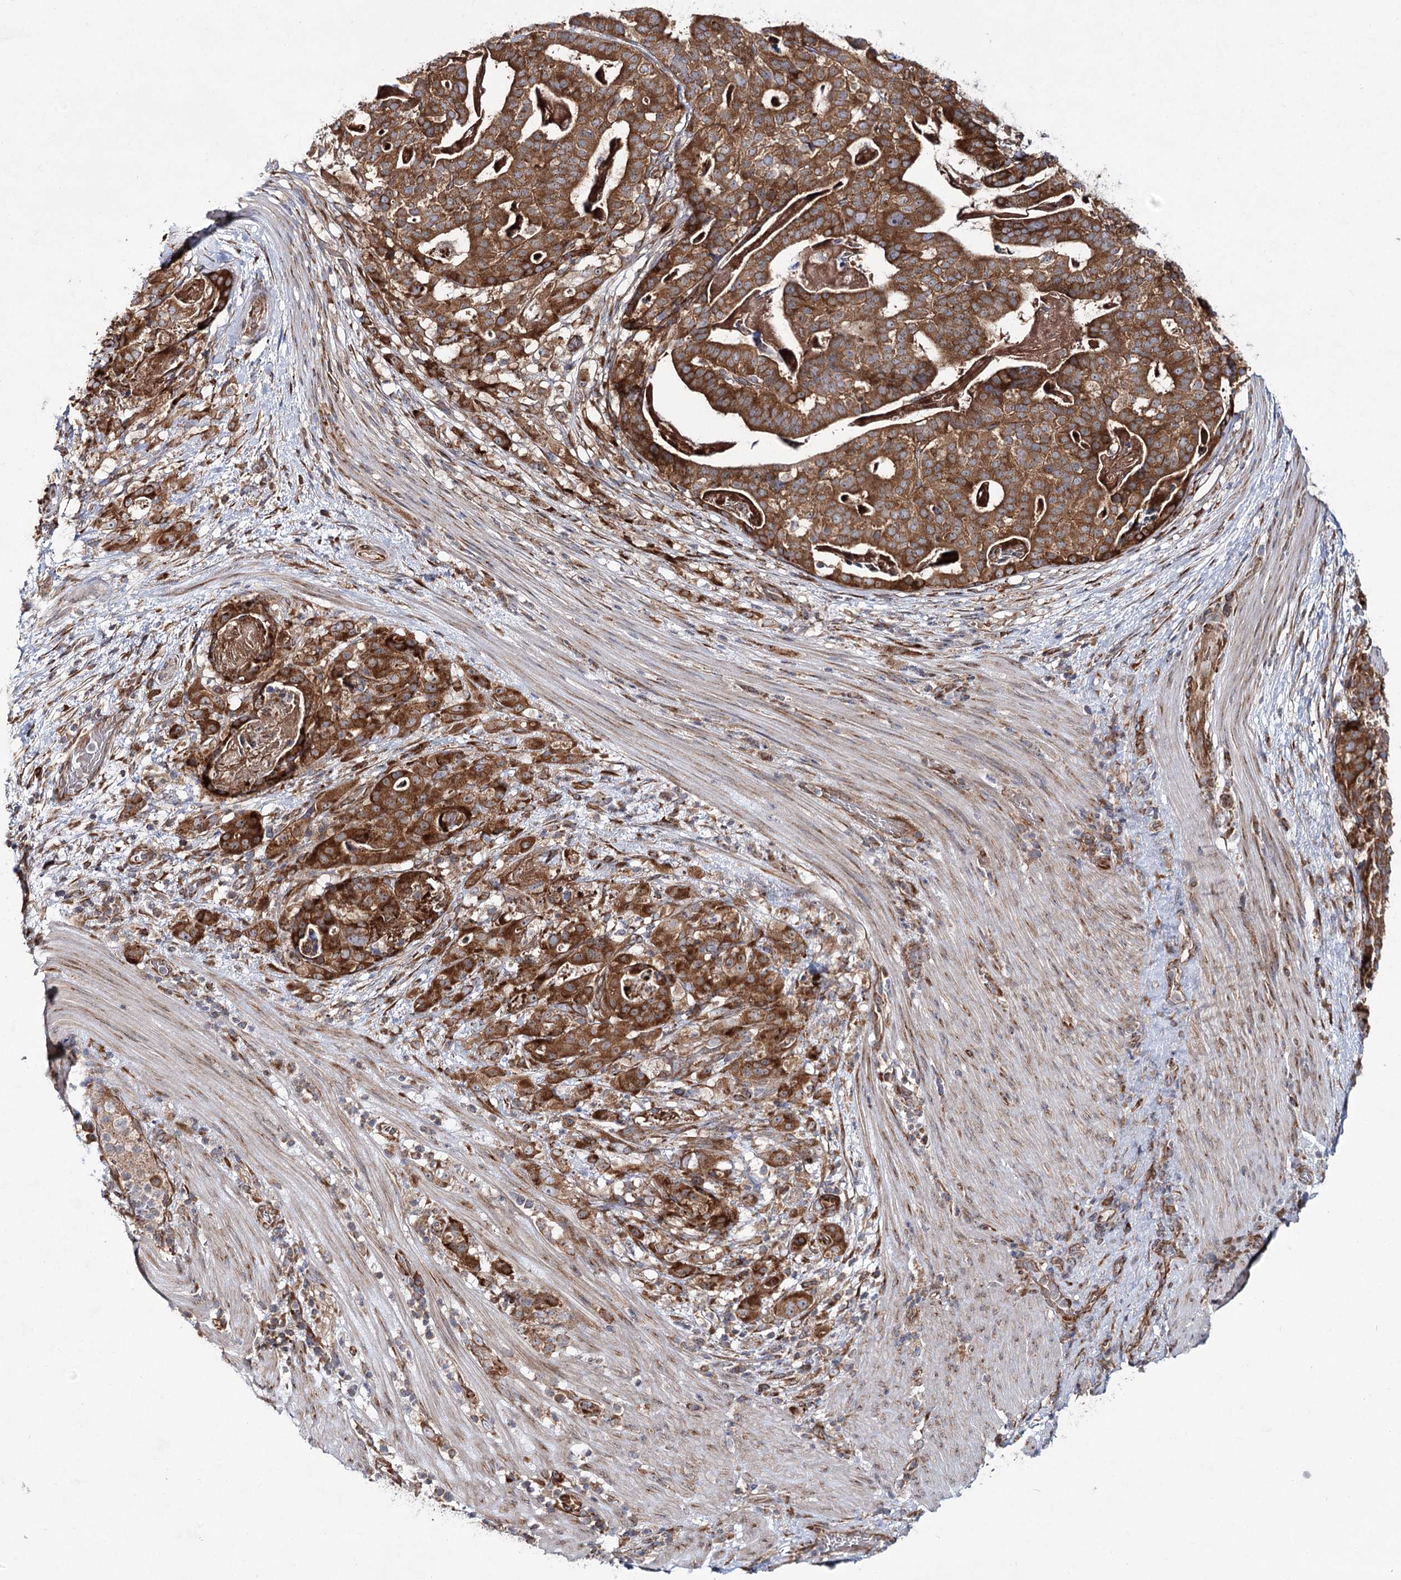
{"staining": {"intensity": "strong", "quantity": ">75%", "location": "cytoplasmic/membranous"}, "tissue": "stomach cancer", "cell_type": "Tumor cells", "image_type": "cancer", "snomed": [{"axis": "morphology", "description": "Adenocarcinoma, NOS"}, {"axis": "topography", "description": "Stomach"}], "caption": "This photomicrograph reveals stomach adenocarcinoma stained with IHC to label a protein in brown. The cytoplasmic/membranous of tumor cells show strong positivity for the protein. Nuclei are counter-stained blue.", "gene": "VWA2", "patient": {"sex": "male", "age": 48}}